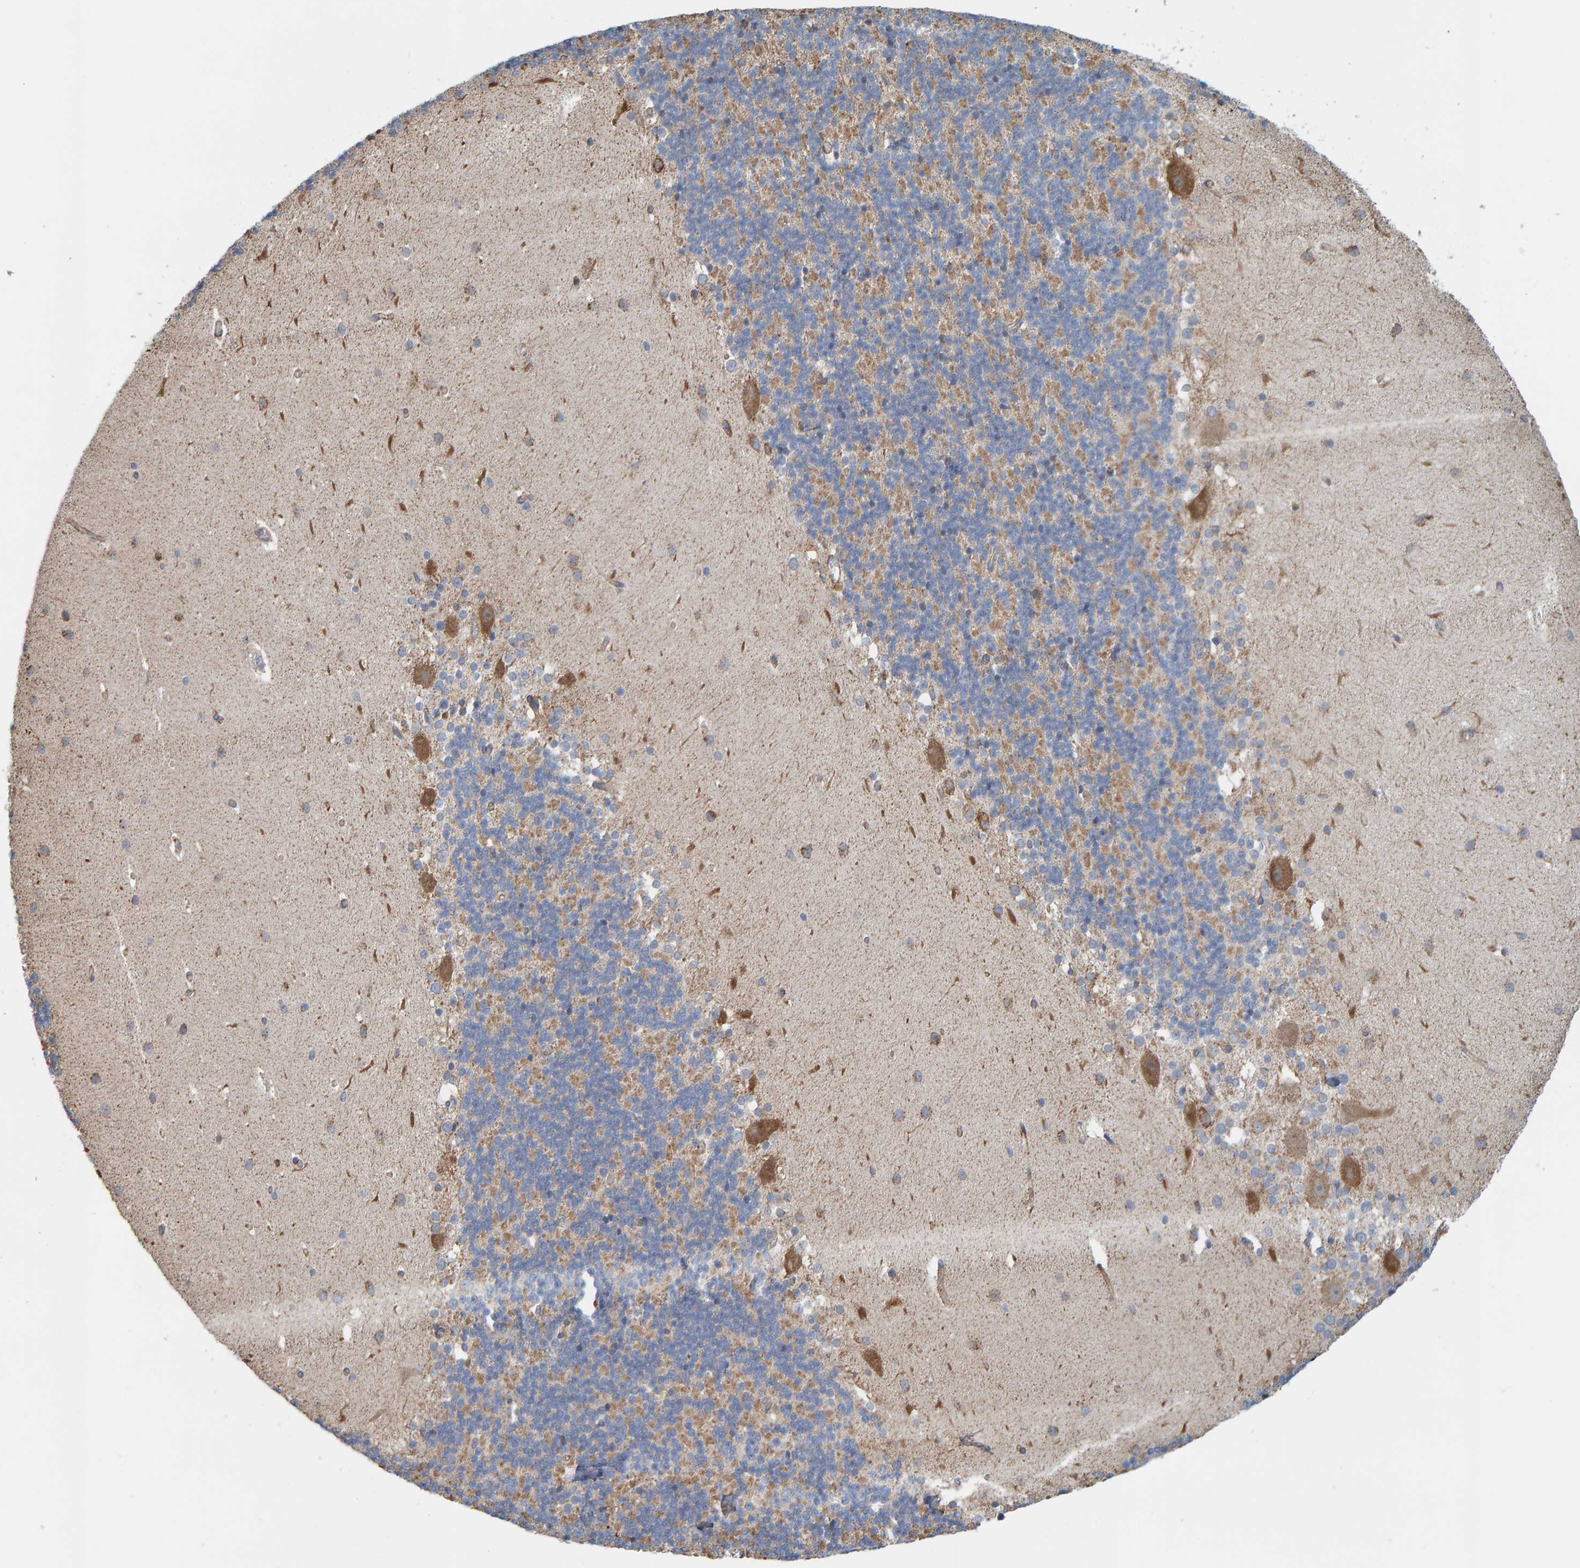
{"staining": {"intensity": "moderate", "quantity": ">75%", "location": "cytoplasmic/membranous"}, "tissue": "cerebellum", "cell_type": "Cells in granular layer", "image_type": "normal", "snomed": [{"axis": "morphology", "description": "Normal tissue, NOS"}, {"axis": "topography", "description": "Cerebellum"}], "caption": "Cells in granular layer exhibit moderate cytoplasmic/membranous staining in about >75% of cells in benign cerebellum.", "gene": "MRPL45", "patient": {"sex": "female", "age": 19}}